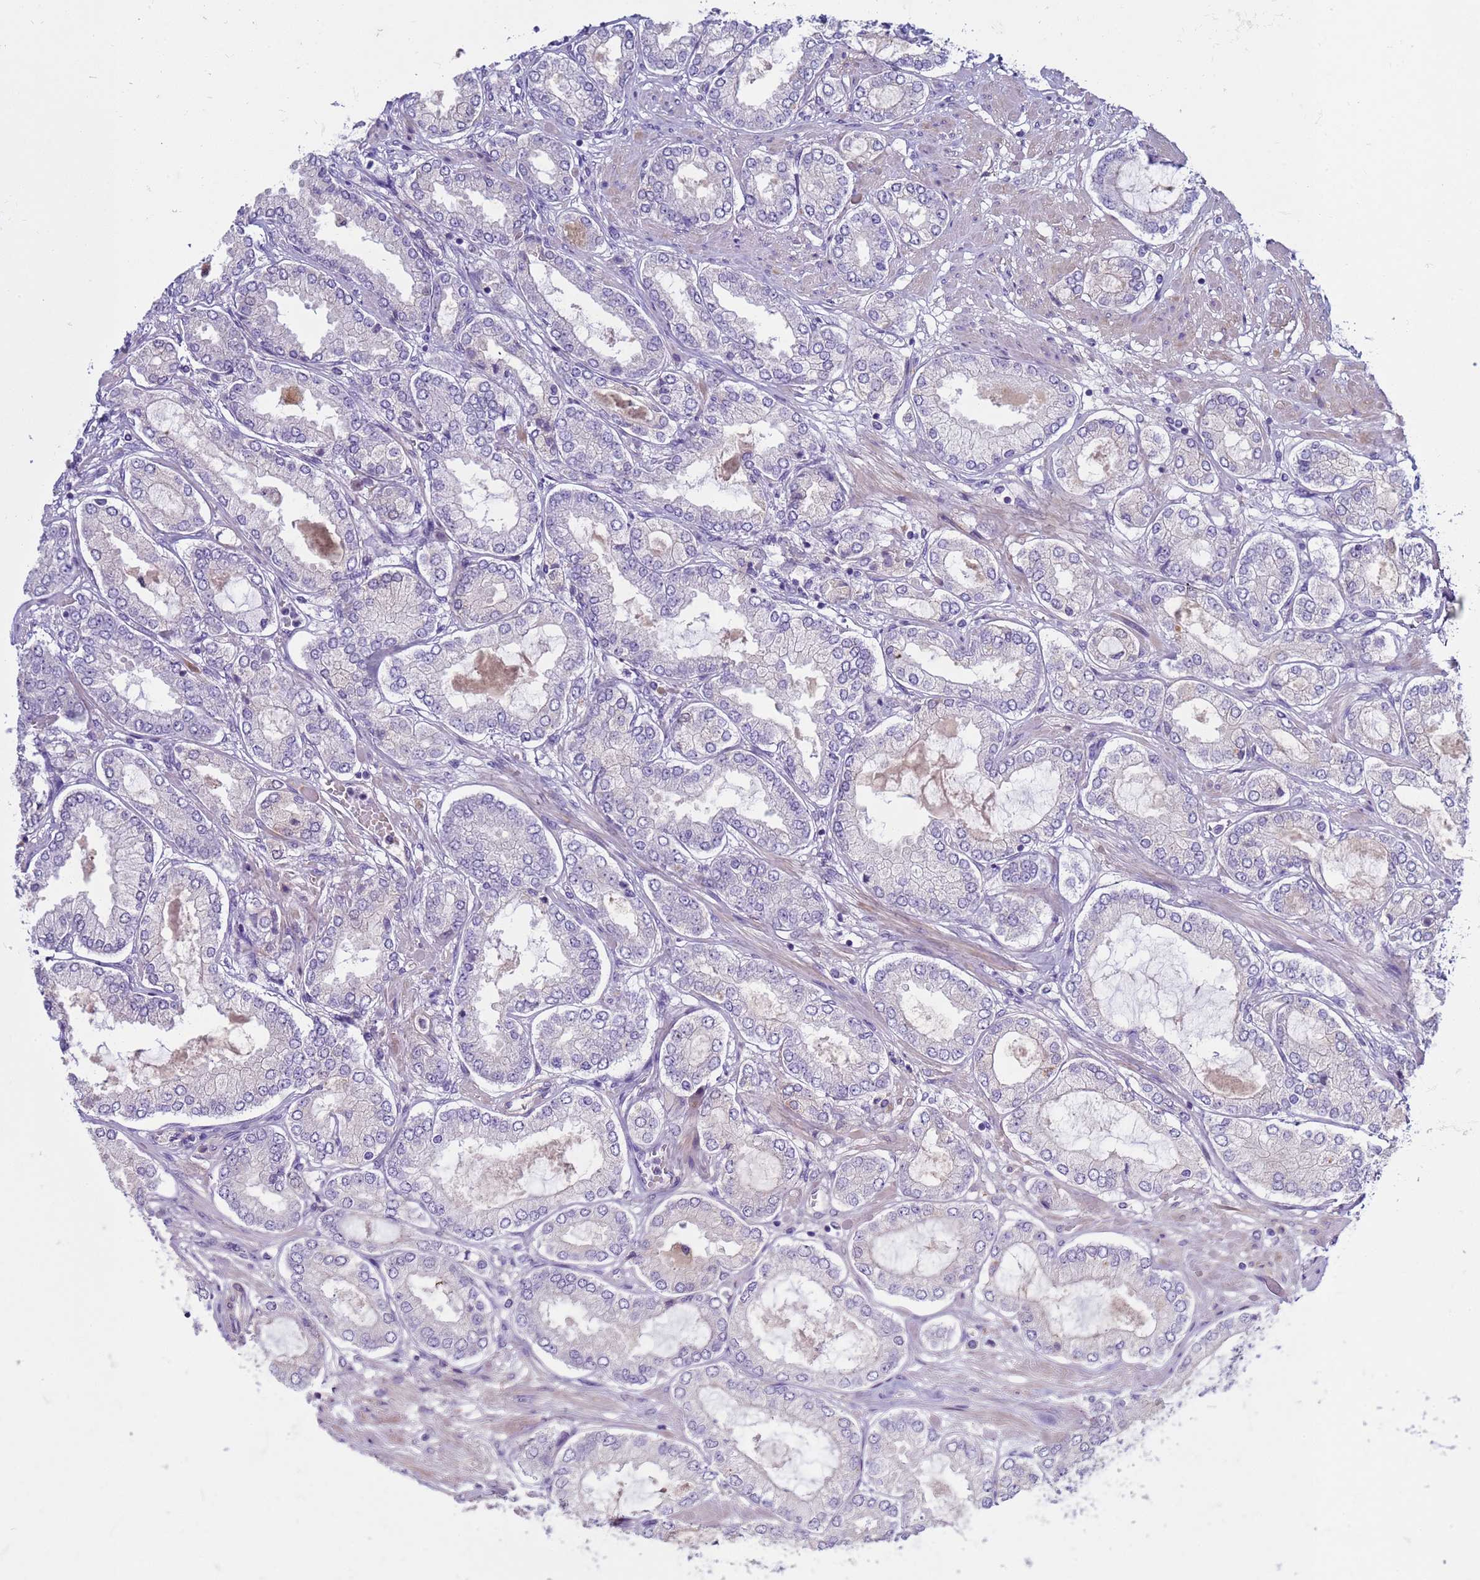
{"staining": {"intensity": "negative", "quantity": "none", "location": "none"}, "tissue": "prostate cancer", "cell_type": "Tumor cells", "image_type": "cancer", "snomed": [{"axis": "morphology", "description": "Adenocarcinoma, High grade"}, {"axis": "topography", "description": "Prostate"}], "caption": "DAB (3,3'-diaminobenzidine) immunohistochemical staining of human prostate cancer (adenocarcinoma (high-grade)) demonstrates no significant staining in tumor cells.", "gene": "TRIM51", "patient": {"sex": "male", "age": 68}}